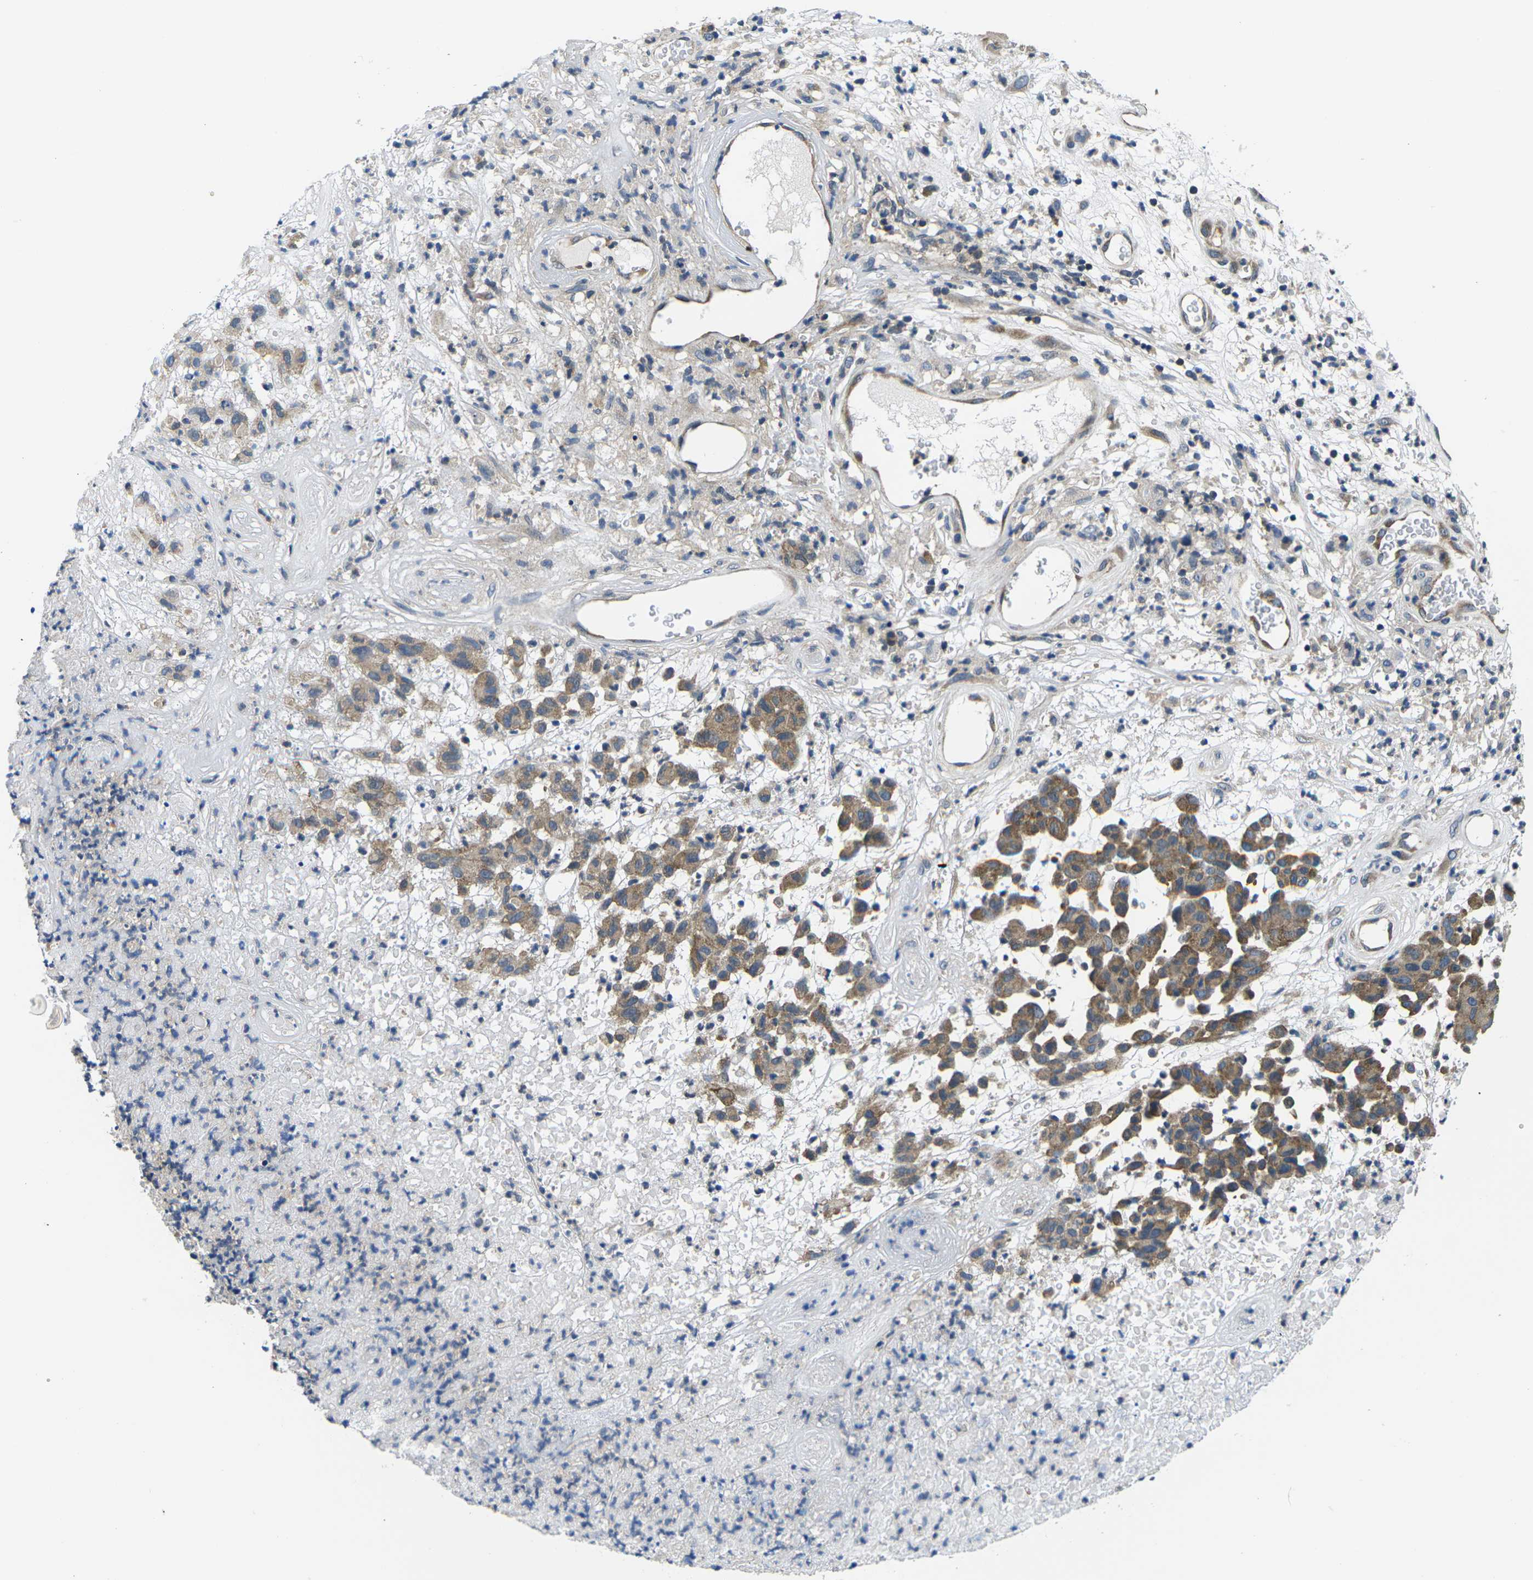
{"staining": {"intensity": "moderate", "quantity": ">75%", "location": "cytoplasmic/membranous"}, "tissue": "melanoma", "cell_type": "Tumor cells", "image_type": "cancer", "snomed": [{"axis": "morphology", "description": "Malignant melanoma, NOS"}, {"axis": "topography", "description": "Skin"}], "caption": "Protein expression by immunohistochemistry shows moderate cytoplasmic/membranous expression in about >75% of tumor cells in malignant melanoma.", "gene": "GSK3B", "patient": {"sex": "male", "age": 59}}